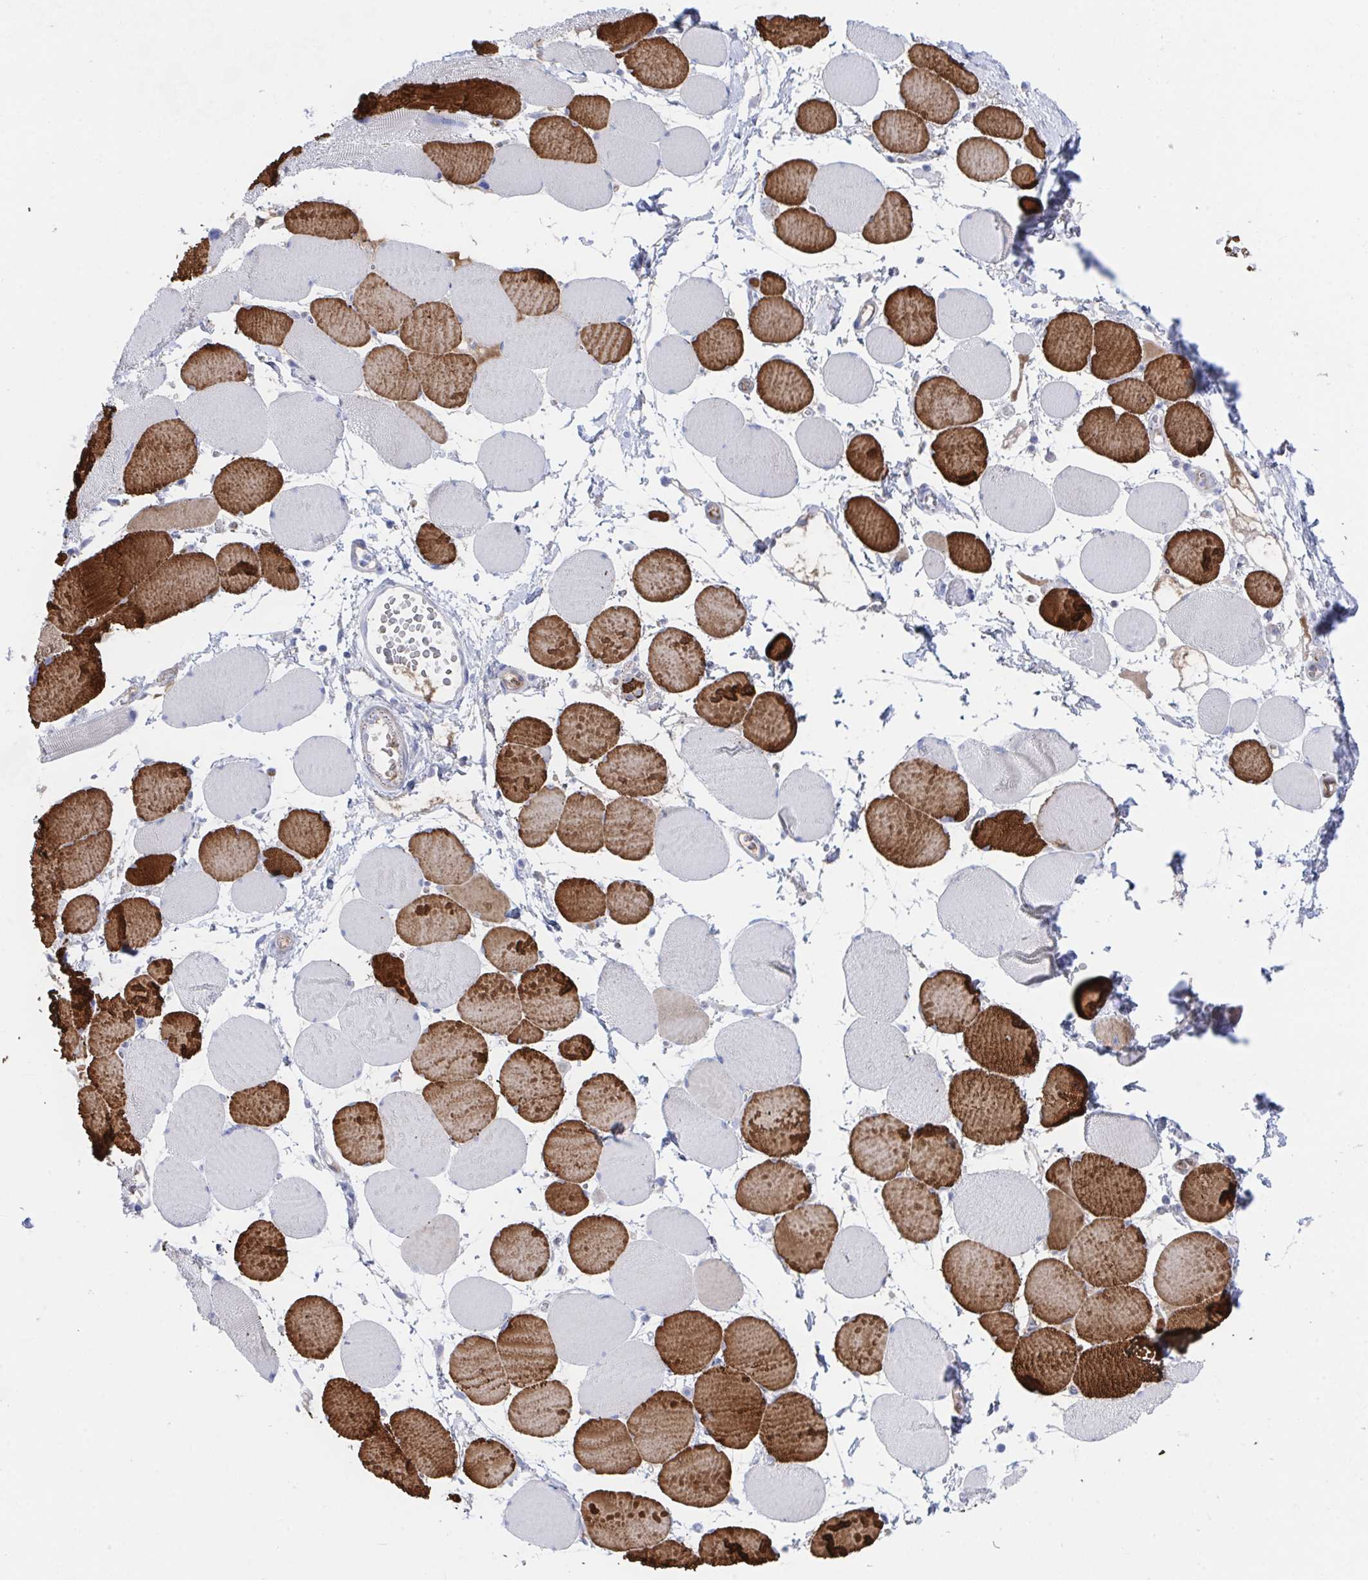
{"staining": {"intensity": "strong", "quantity": "25%-75%", "location": "cytoplasmic/membranous"}, "tissue": "skeletal muscle", "cell_type": "Myocytes", "image_type": "normal", "snomed": [{"axis": "morphology", "description": "Normal tissue, NOS"}, {"axis": "topography", "description": "Skeletal muscle"}], "caption": "An immunohistochemistry (IHC) photomicrograph of normal tissue is shown. Protein staining in brown labels strong cytoplasmic/membranous positivity in skeletal muscle within myocytes. Using DAB (3,3'-diaminobenzidine) (brown) and hematoxylin (blue) stains, captured at high magnification using brightfield microscopy.", "gene": "TNFAIP6", "patient": {"sex": "female", "age": 75}}